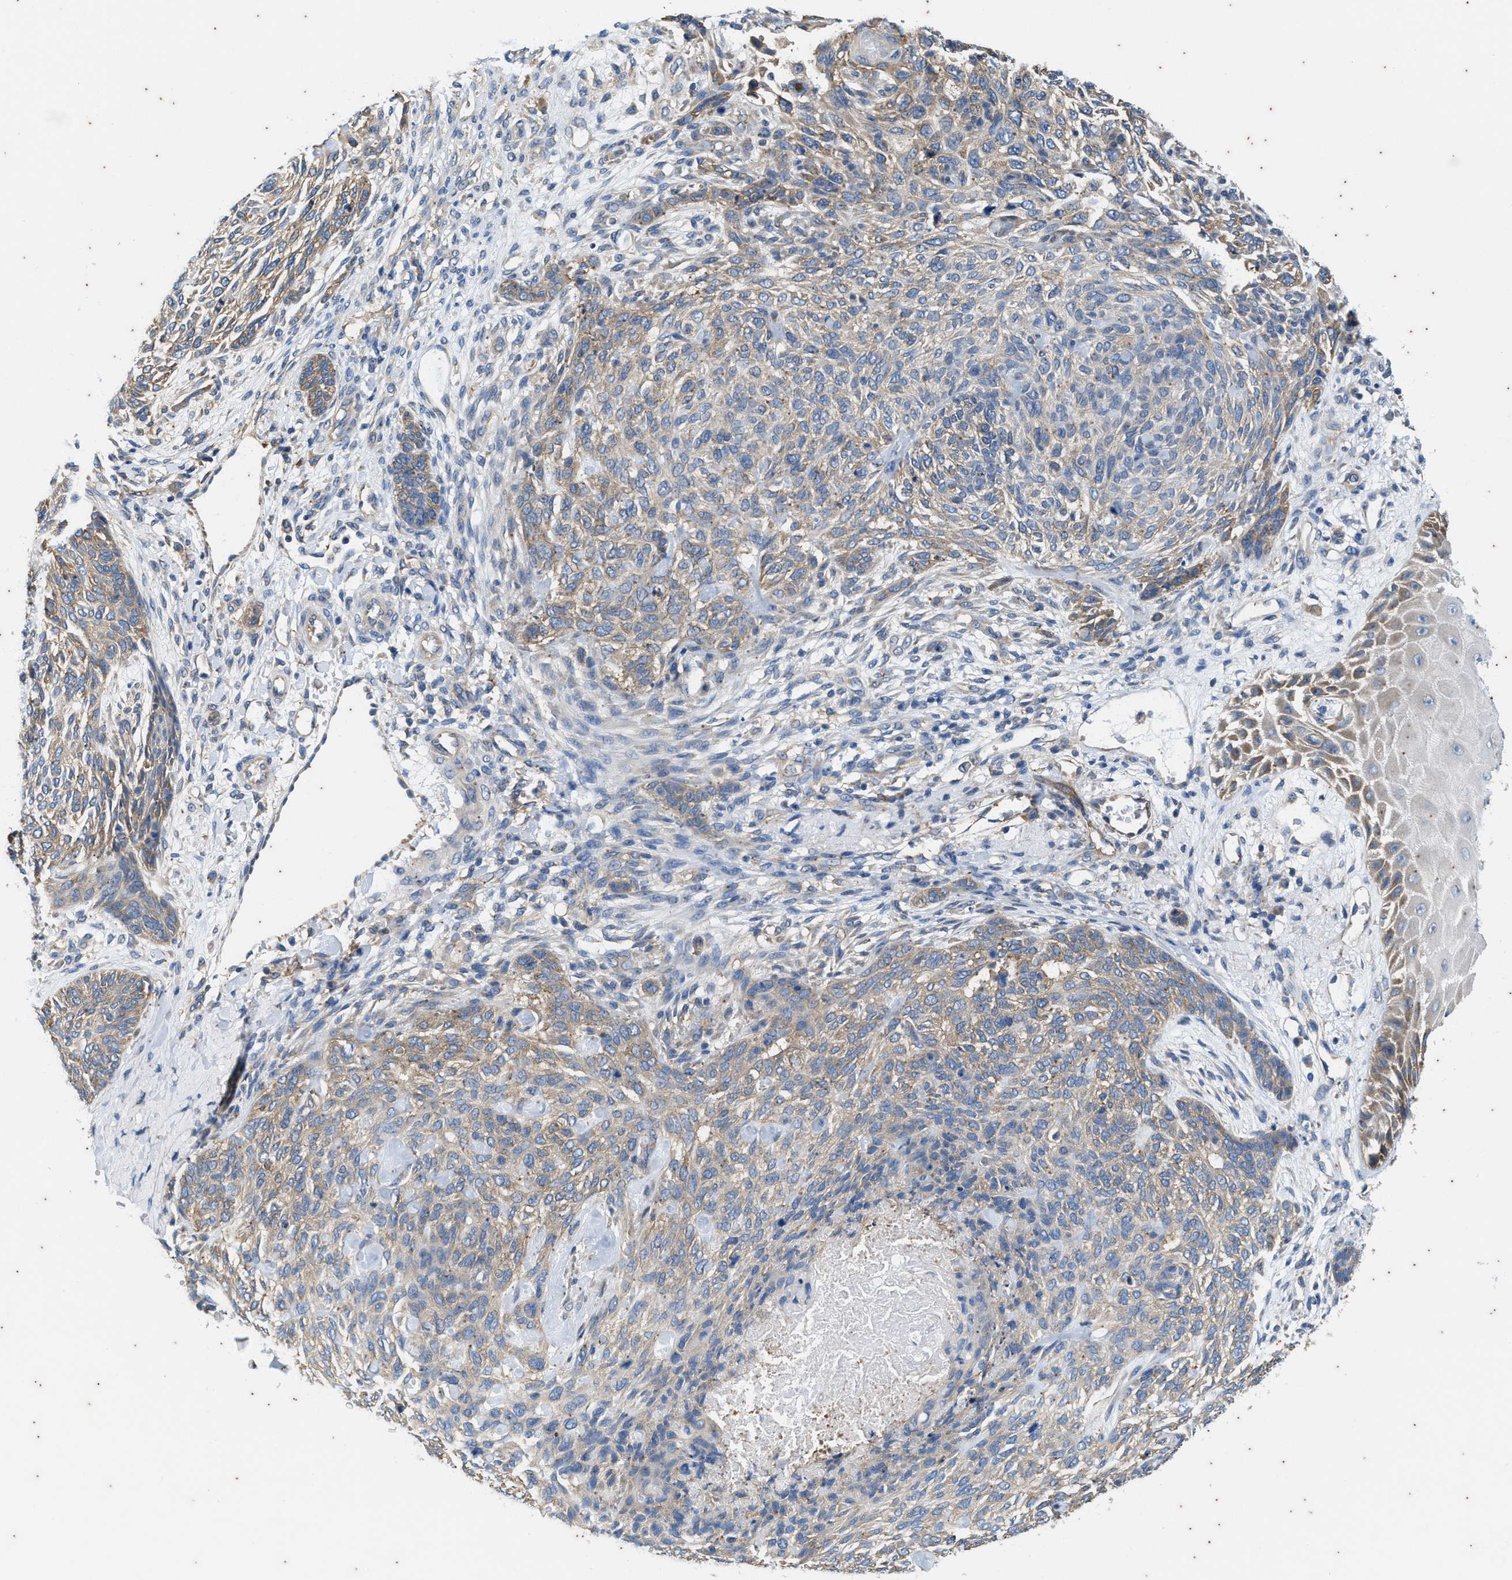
{"staining": {"intensity": "weak", "quantity": "25%-75%", "location": "cytoplasmic/membranous"}, "tissue": "skin cancer", "cell_type": "Tumor cells", "image_type": "cancer", "snomed": [{"axis": "morphology", "description": "Basal cell carcinoma"}, {"axis": "topography", "description": "Skin"}], "caption": "IHC micrograph of human skin cancer (basal cell carcinoma) stained for a protein (brown), which displays low levels of weak cytoplasmic/membranous staining in approximately 25%-75% of tumor cells.", "gene": "COX19", "patient": {"sex": "male", "age": 55}}